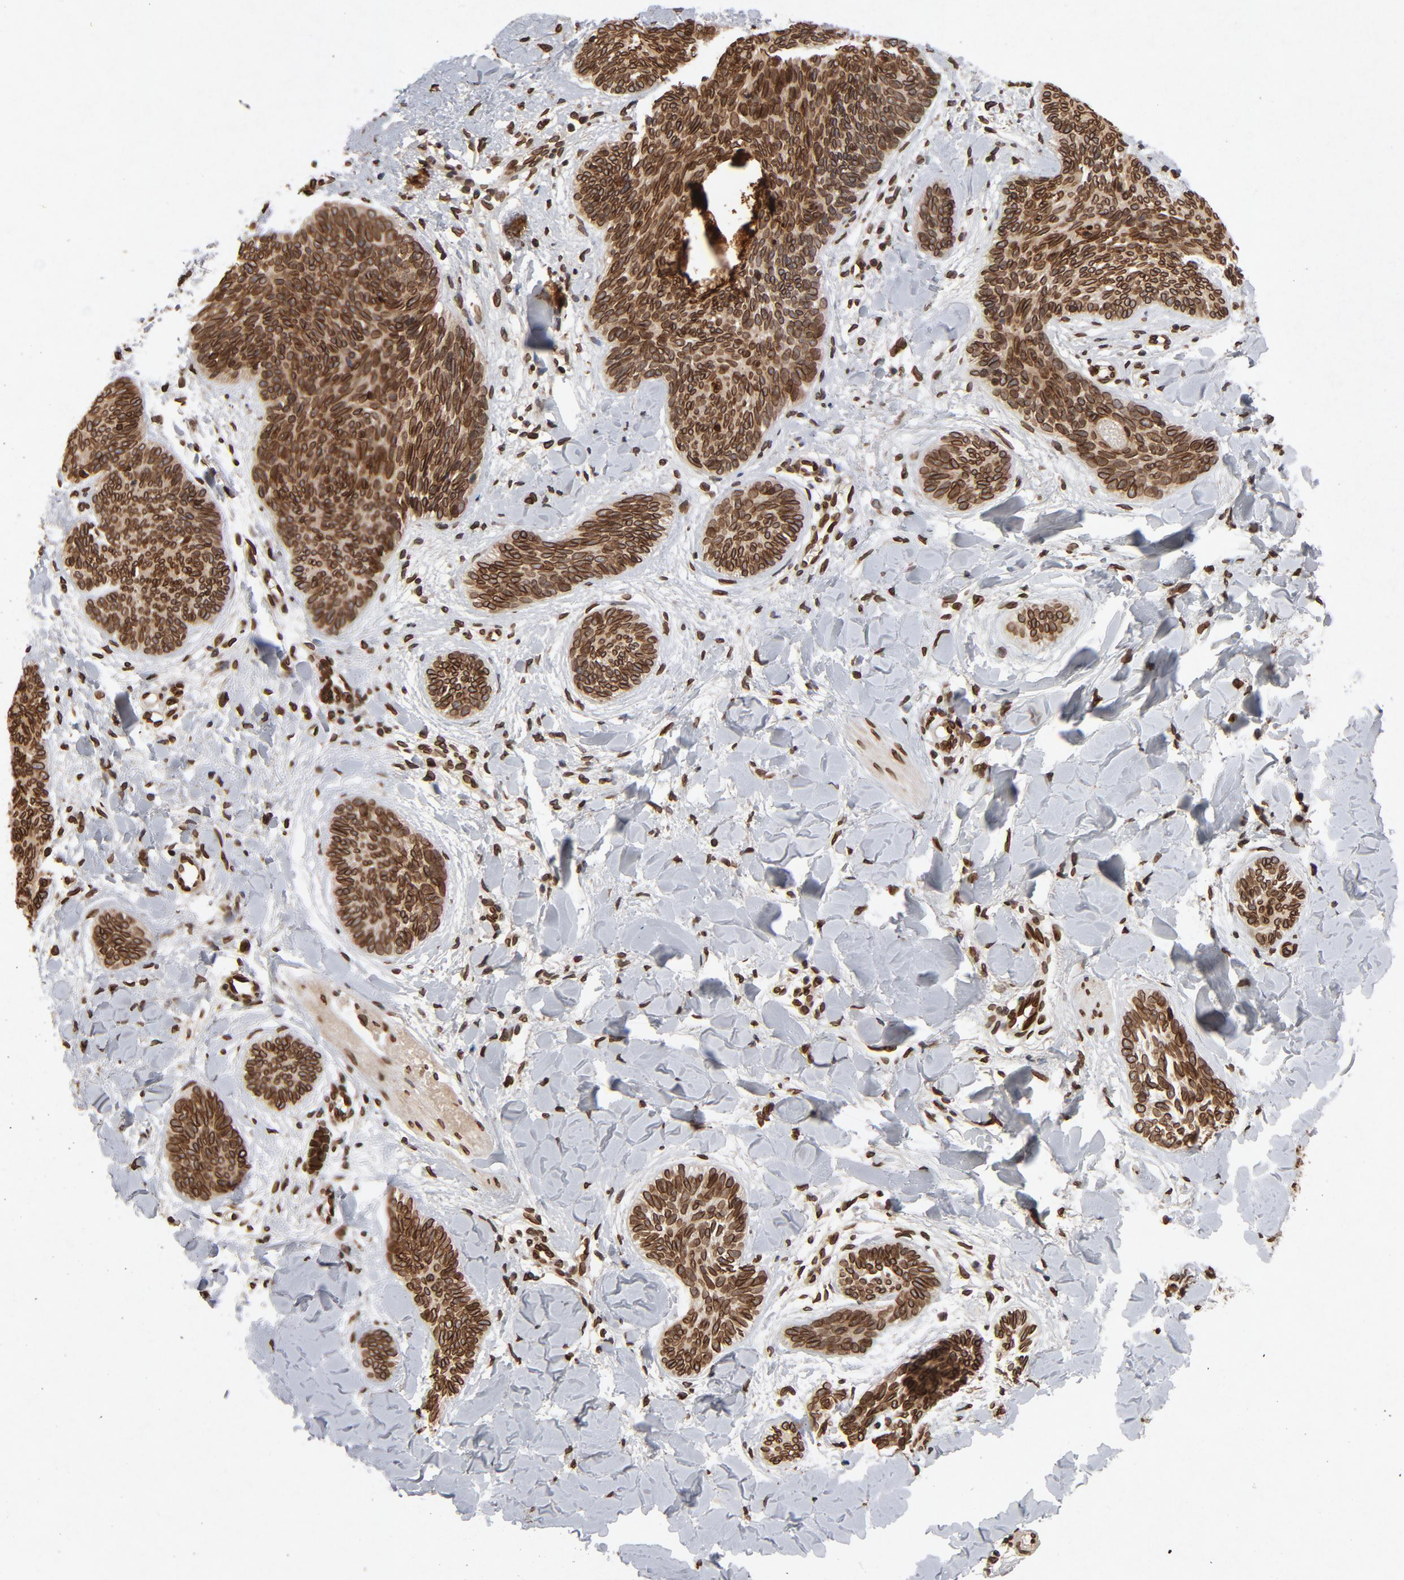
{"staining": {"intensity": "strong", "quantity": ">75%", "location": "cytoplasmic/membranous,nuclear"}, "tissue": "skin cancer", "cell_type": "Tumor cells", "image_type": "cancer", "snomed": [{"axis": "morphology", "description": "Basal cell carcinoma"}, {"axis": "topography", "description": "Skin"}], "caption": "Immunohistochemistry (IHC) staining of skin cancer (basal cell carcinoma), which reveals high levels of strong cytoplasmic/membranous and nuclear staining in approximately >75% of tumor cells indicating strong cytoplasmic/membranous and nuclear protein expression. The staining was performed using DAB (3,3'-diaminobenzidine) (brown) for protein detection and nuclei were counterstained in hematoxylin (blue).", "gene": "LMNA", "patient": {"sex": "female", "age": 81}}